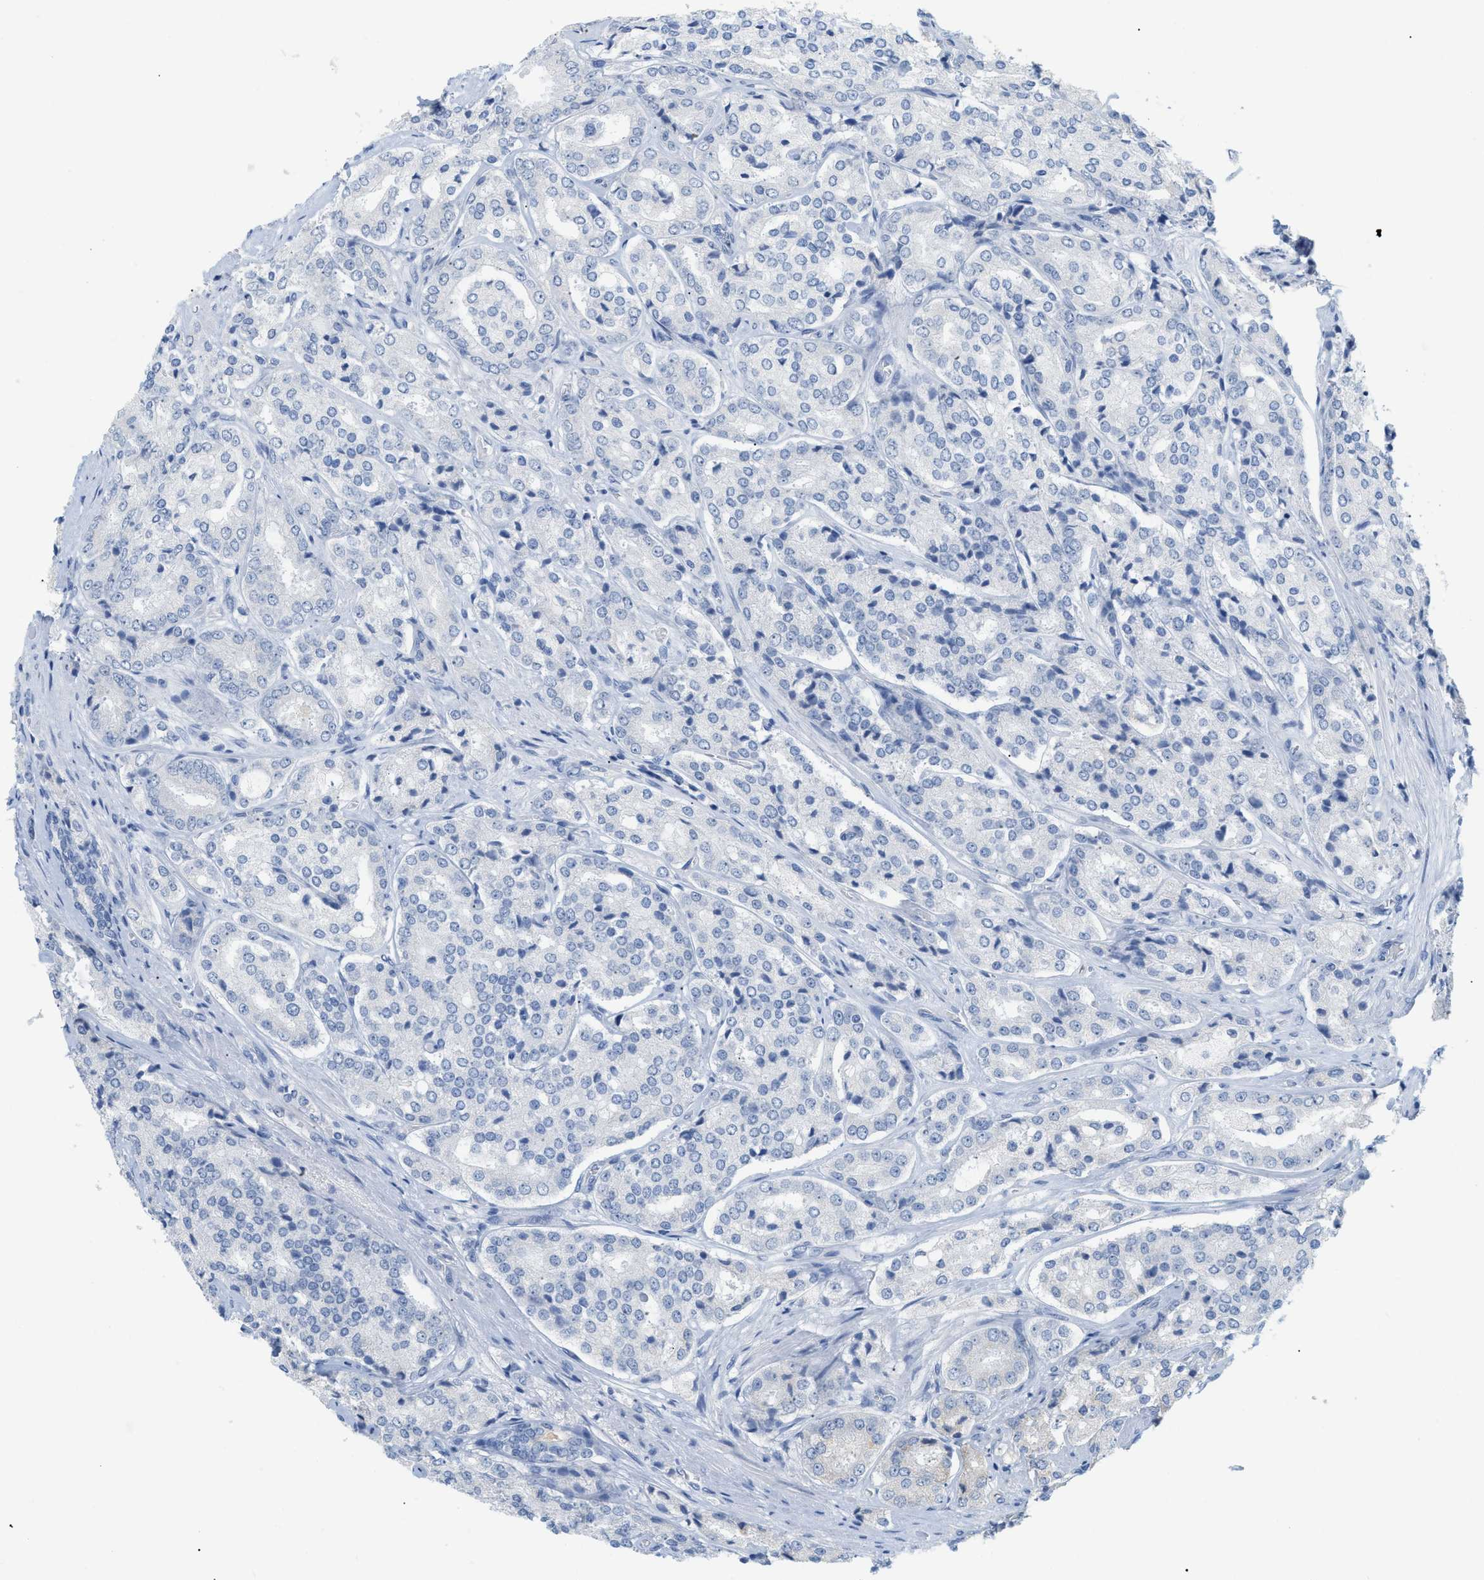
{"staining": {"intensity": "negative", "quantity": "none", "location": "none"}, "tissue": "prostate cancer", "cell_type": "Tumor cells", "image_type": "cancer", "snomed": [{"axis": "morphology", "description": "Adenocarcinoma, High grade"}, {"axis": "topography", "description": "Prostate"}], "caption": "This is an immunohistochemistry (IHC) photomicrograph of prostate cancer. There is no expression in tumor cells.", "gene": "PAPPA", "patient": {"sex": "male", "age": 65}}